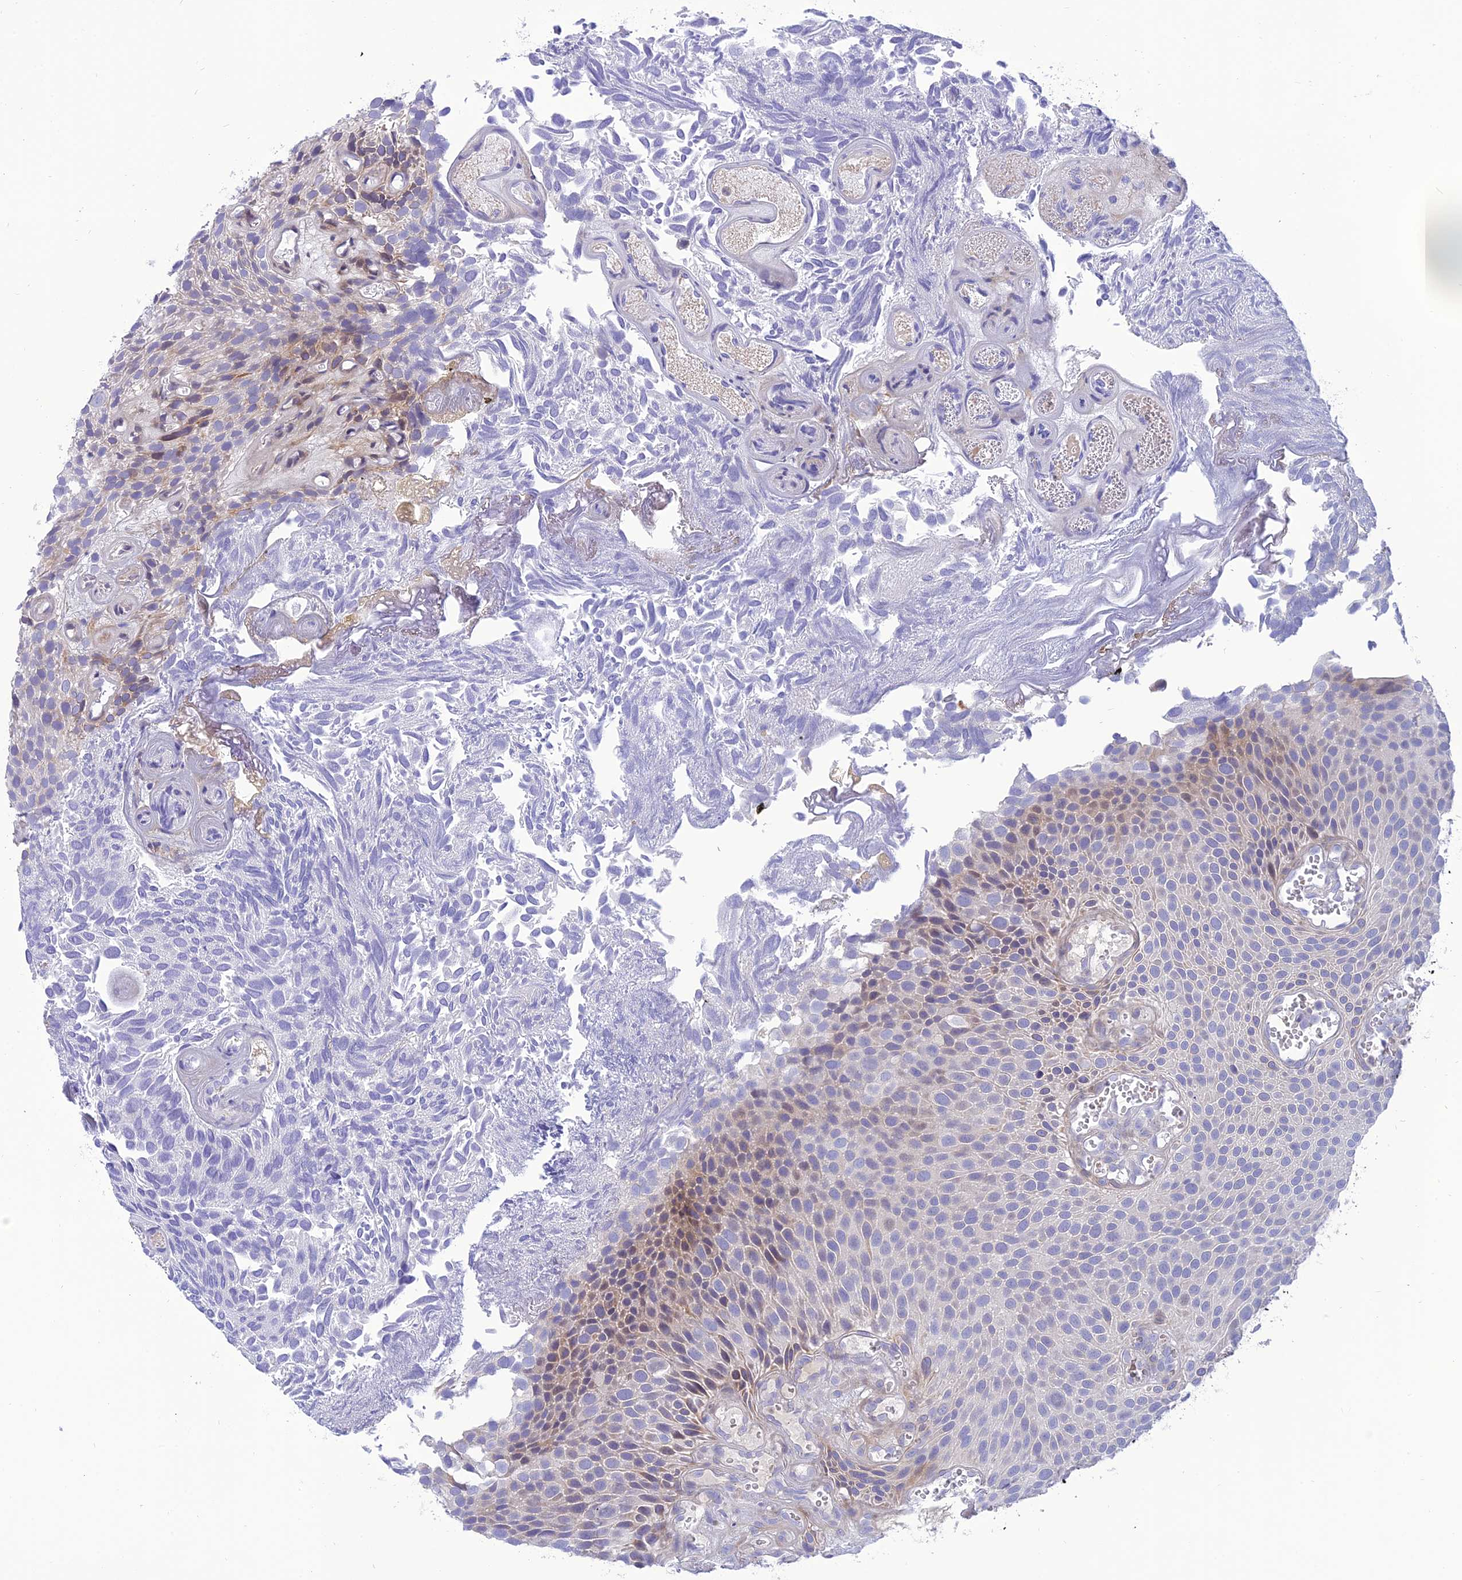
{"staining": {"intensity": "weak", "quantity": "<25%", "location": "cytoplasmic/membranous"}, "tissue": "urothelial cancer", "cell_type": "Tumor cells", "image_type": "cancer", "snomed": [{"axis": "morphology", "description": "Urothelial carcinoma, Low grade"}, {"axis": "topography", "description": "Urinary bladder"}], "caption": "IHC photomicrograph of human low-grade urothelial carcinoma stained for a protein (brown), which exhibits no expression in tumor cells.", "gene": "MBD3L1", "patient": {"sex": "male", "age": 89}}